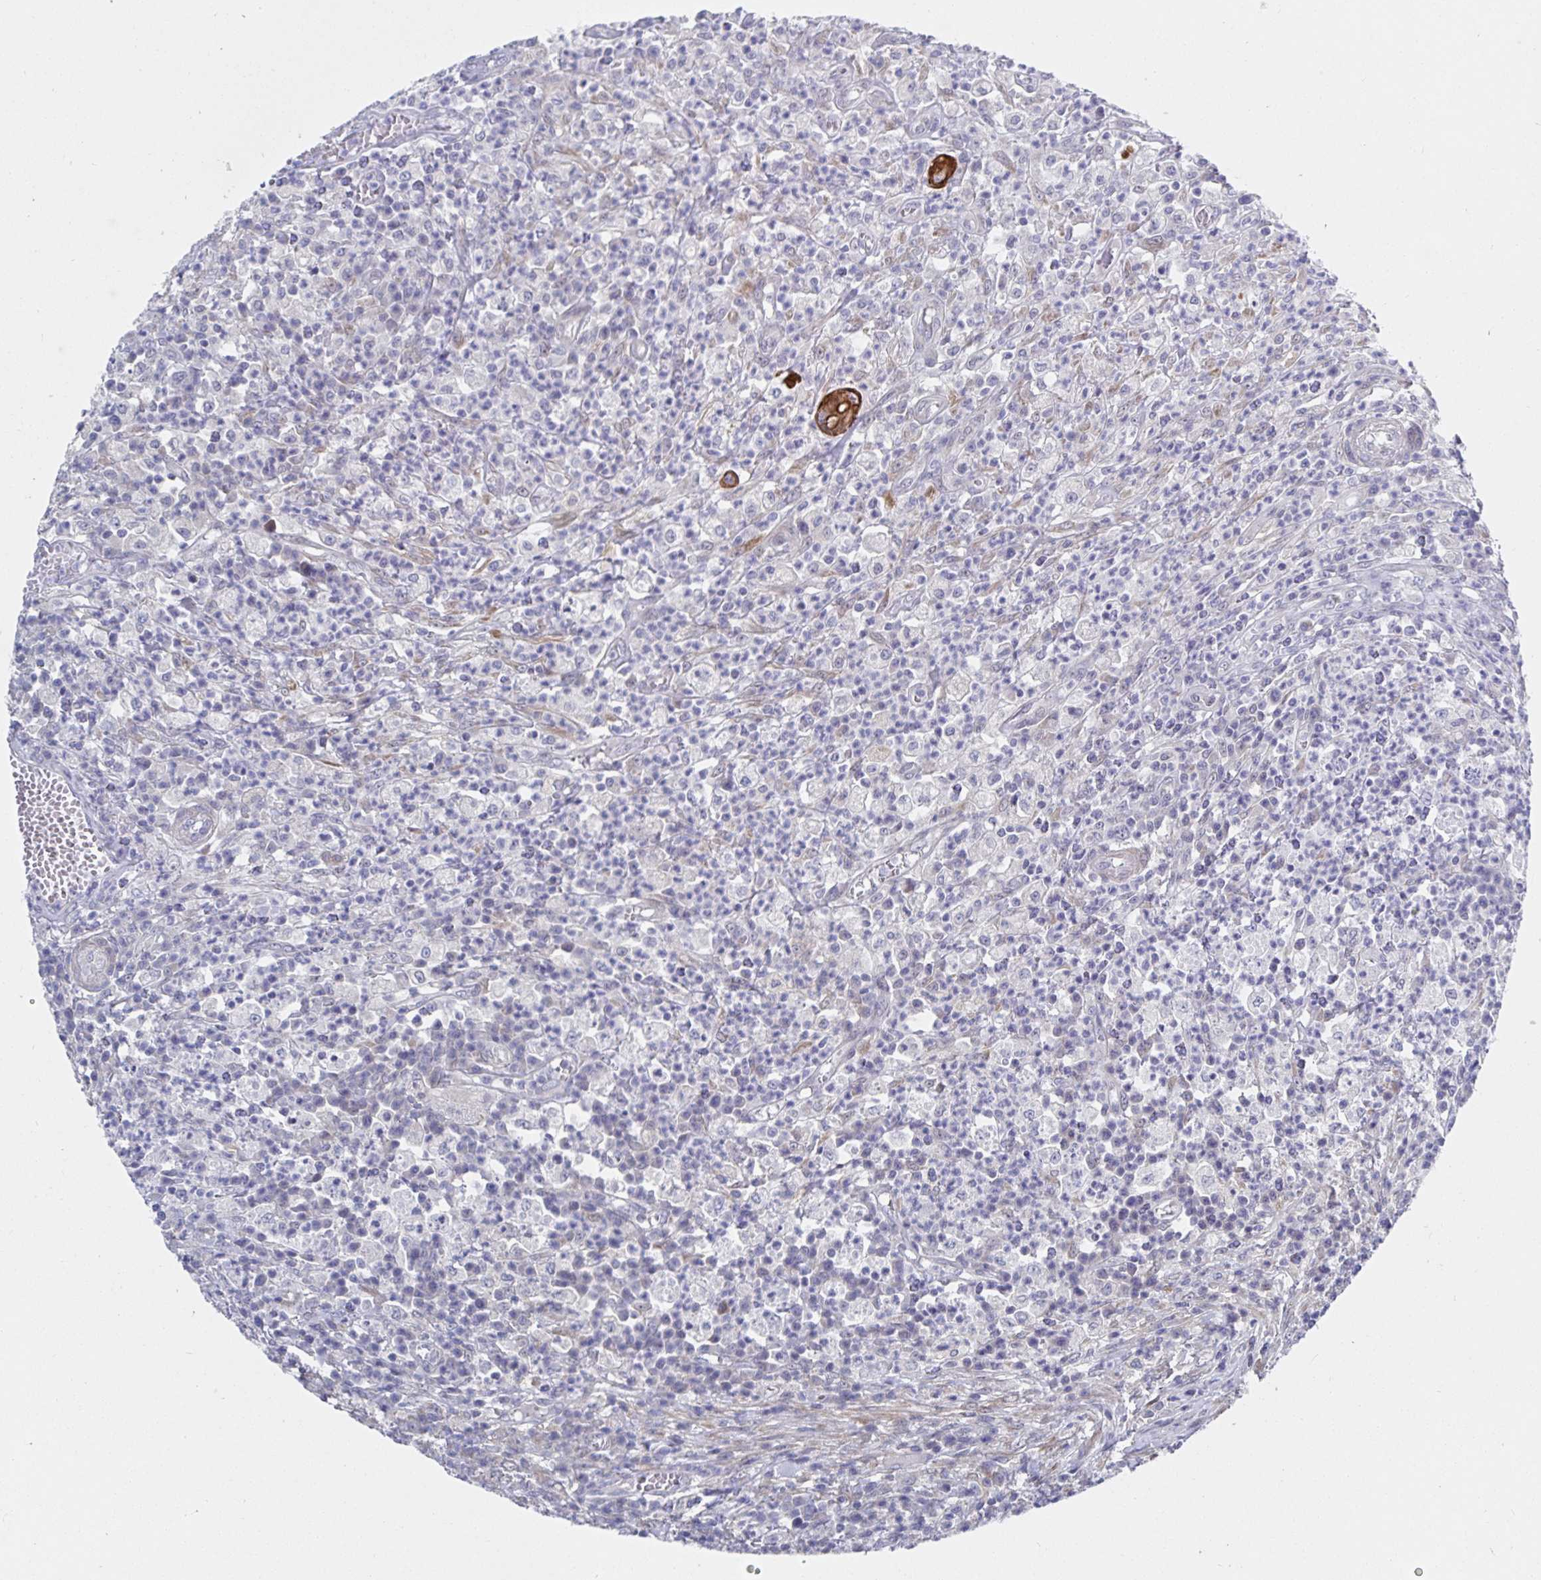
{"staining": {"intensity": "strong", "quantity": "<25%", "location": "cytoplasmic/membranous"}, "tissue": "colorectal cancer", "cell_type": "Tumor cells", "image_type": "cancer", "snomed": [{"axis": "morphology", "description": "Normal tissue, NOS"}, {"axis": "morphology", "description": "Adenocarcinoma, NOS"}, {"axis": "topography", "description": "Colon"}], "caption": "Immunohistochemistry (IHC) micrograph of neoplastic tissue: colorectal adenocarcinoma stained using IHC demonstrates medium levels of strong protein expression localized specifically in the cytoplasmic/membranous of tumor cells, appearing as a cytoplasmic/membranous brown color.", "gene": "ZIK1", "patient": {"sex": "male", "age": 65}}